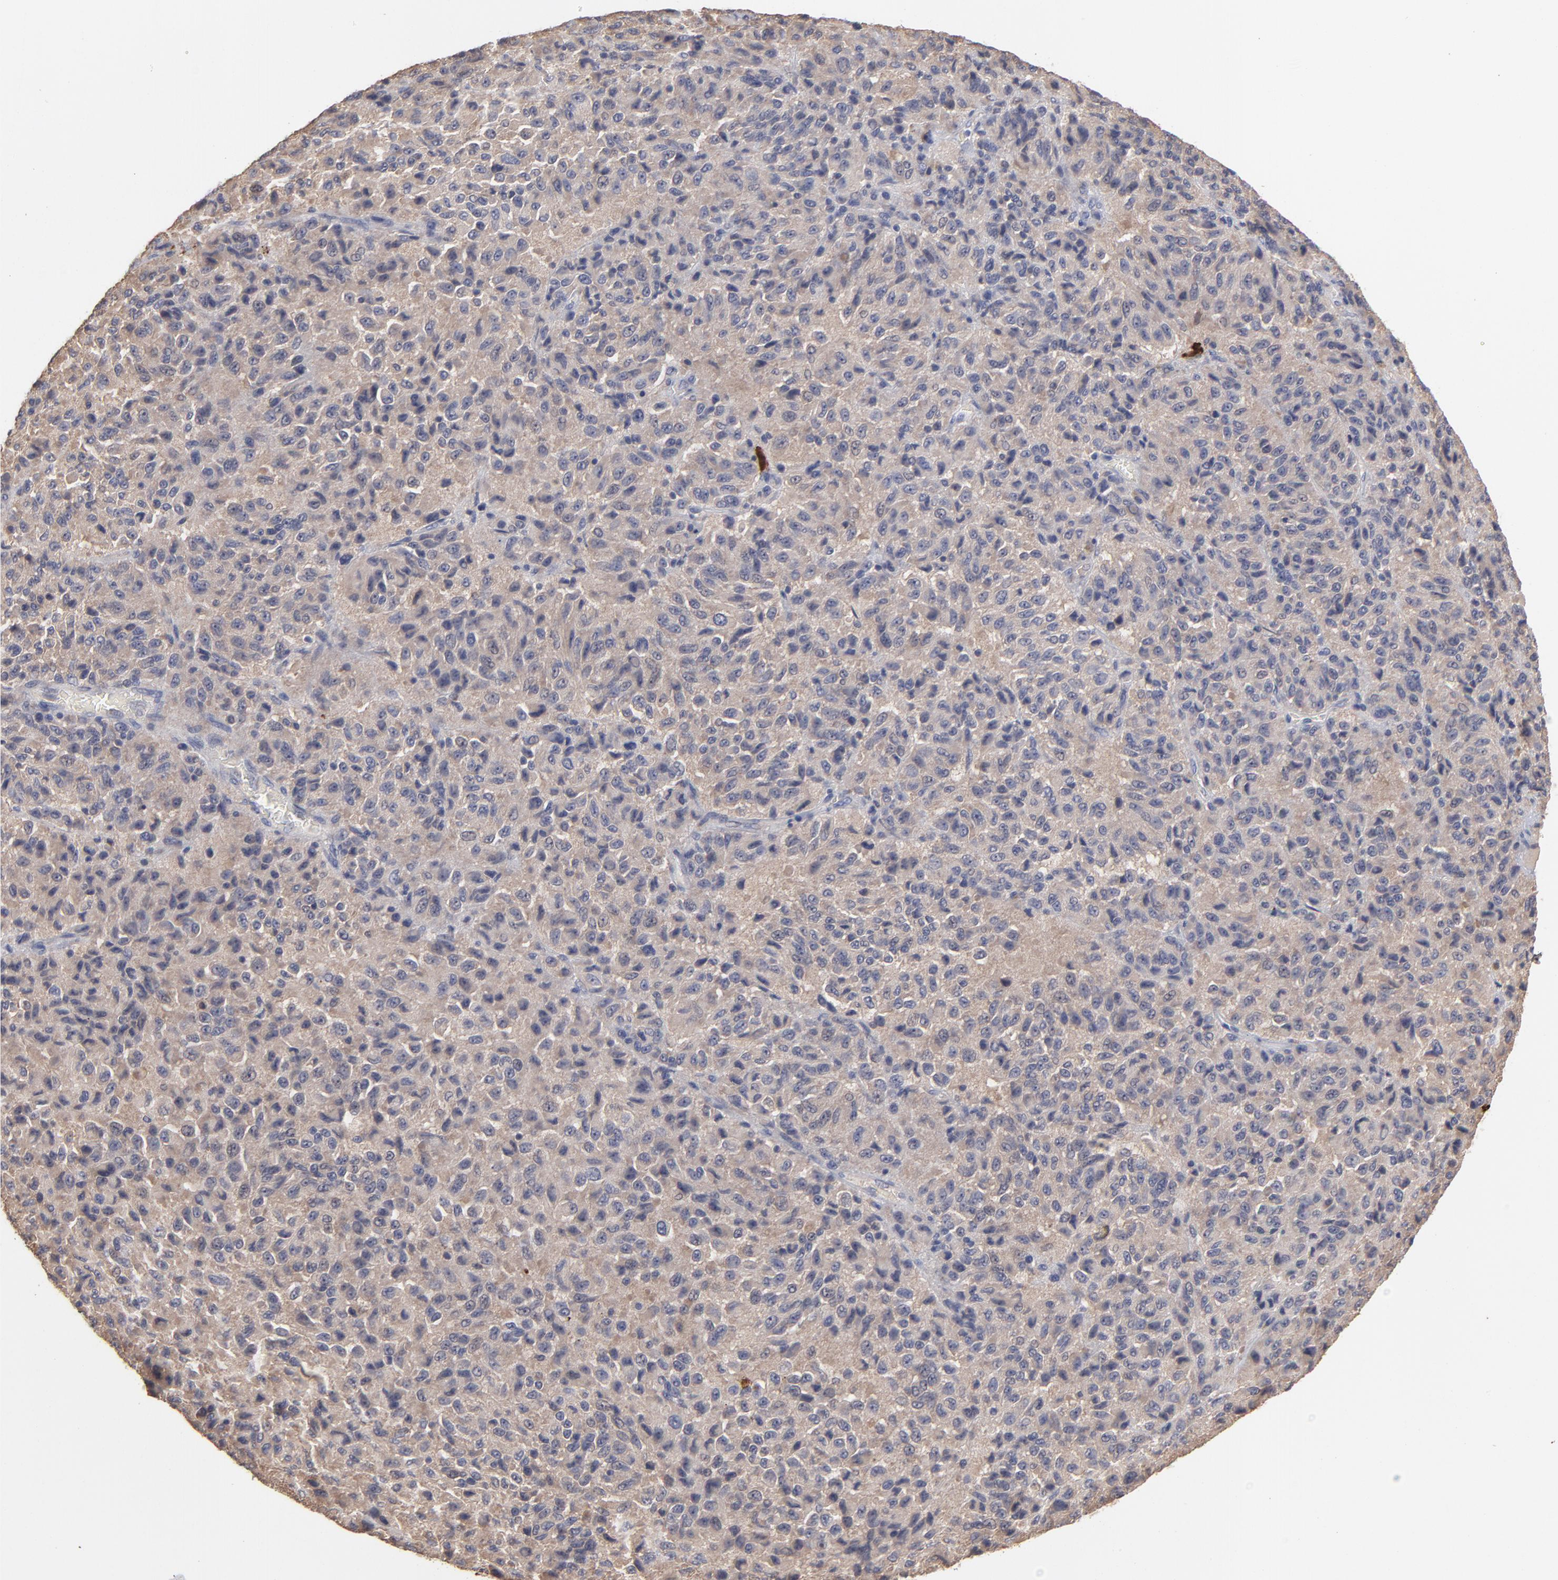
{"staining": {"intensity": "moderate", "quantity": ">75%", "location": "cytoplasmic/membranous"}, "tissue": "melanoma", "cell_type": "Tumor cells", "image_type": "cancer", "snomed": [{"axis": "morphology", "description": "Malignant melanoma, Metastatic site"}, {"axis": "topography", "description": "Lung"}], "caption": "The histopathology image displays immunohistochemical staining of melanoma. There is moderate cytoplasmic/membranous positivity is present in about >75% of tumor cells.", "gene": "TANGO2", "patient": {"sex": "male", "age": 64}}